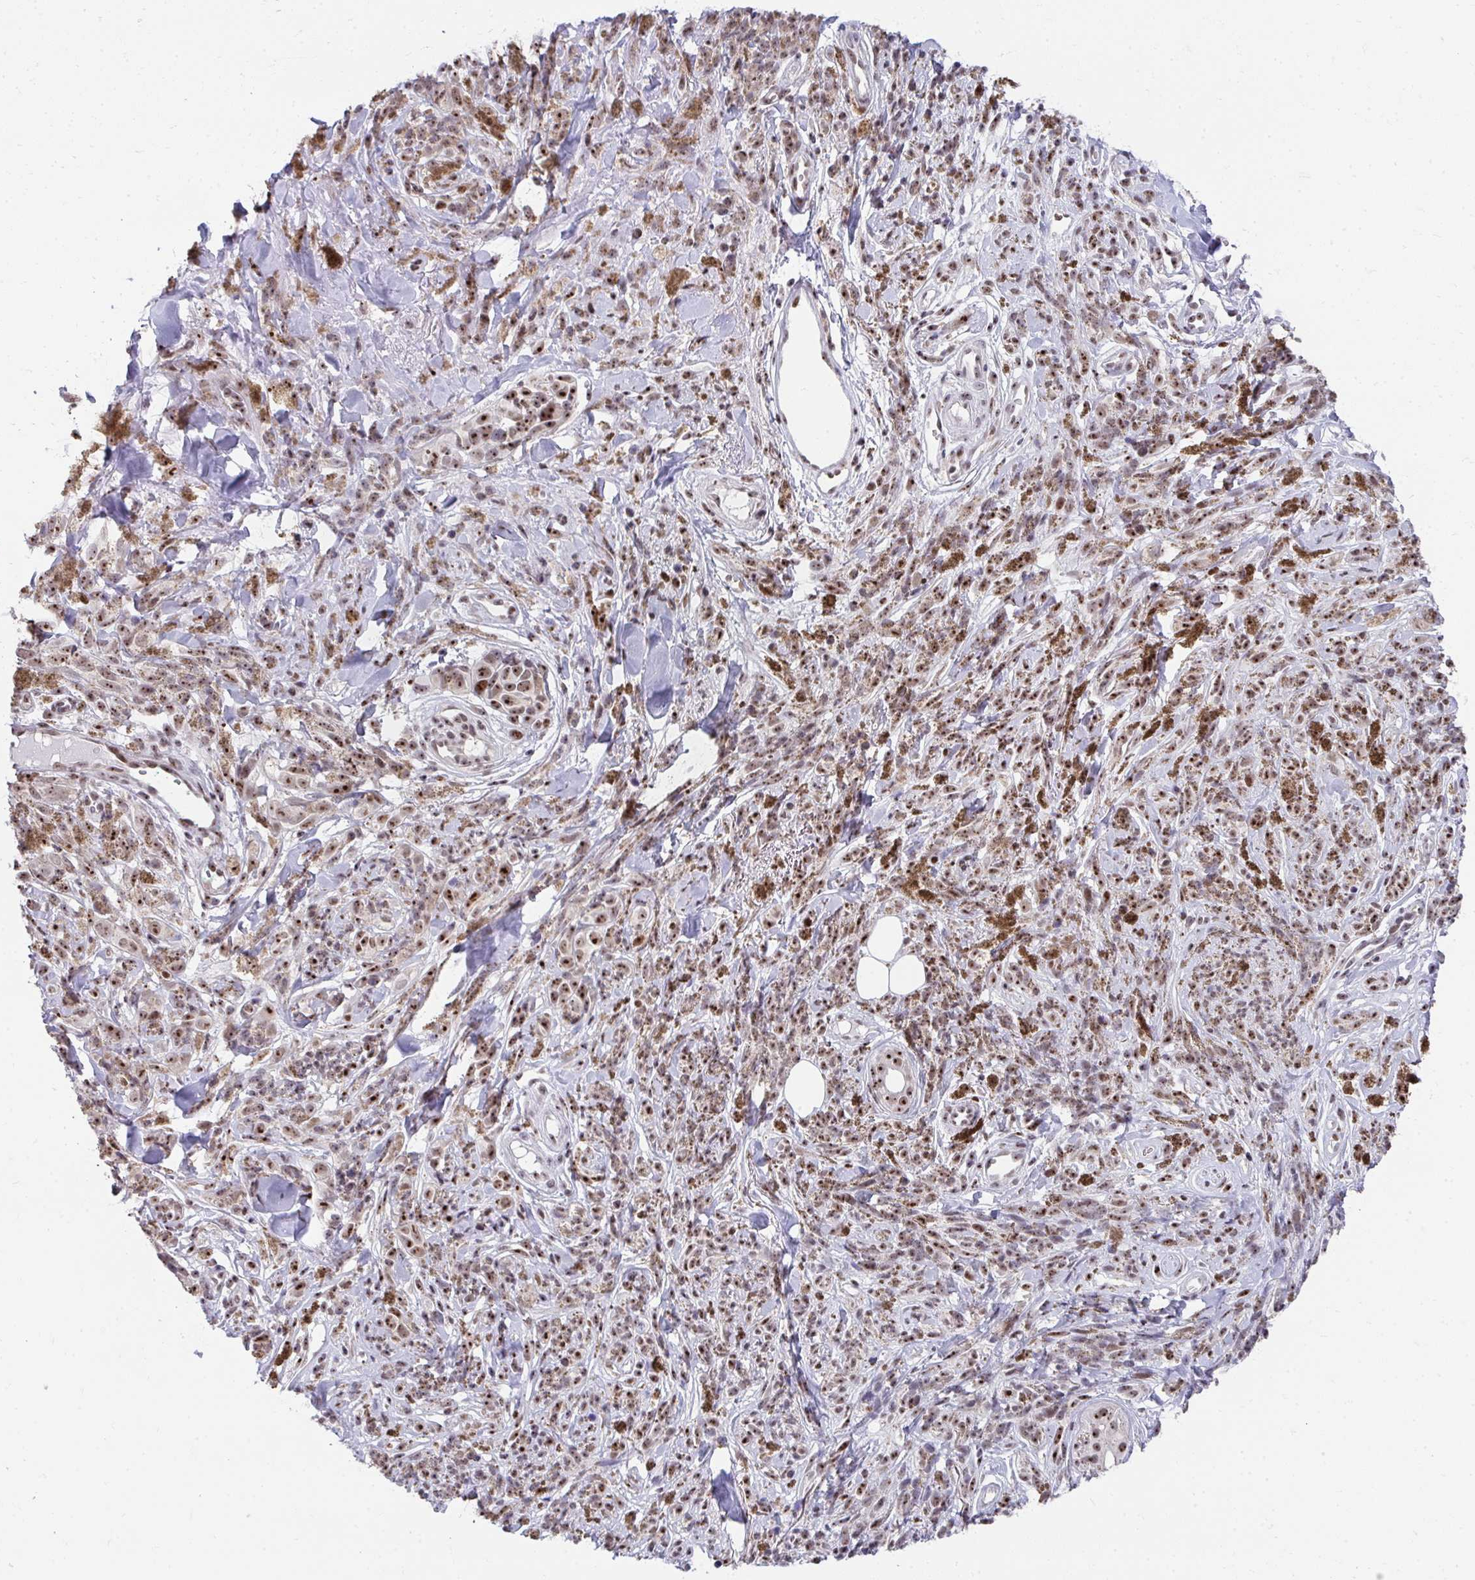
{"staining": {"intensity": "strong", "quantity": ">75%", "location": "nuclear"}, "tissue": "melanoma", "cell_type": "Tumor cells", "image_type": "cancer", "snomed": [{"axis": "morphology", "description": "Malignant melanoma, NOS"}, {"axis": "topography", "description": "Skin"}], "caption": "DAB (3,3'-diaminobenzidine) immunohistochemical staining of melanoma shows strong nuclear protein expression in approximately >75% of tumor cells.", "gene": "HIRA", "patient": {"sex": "male", "age": 85}}